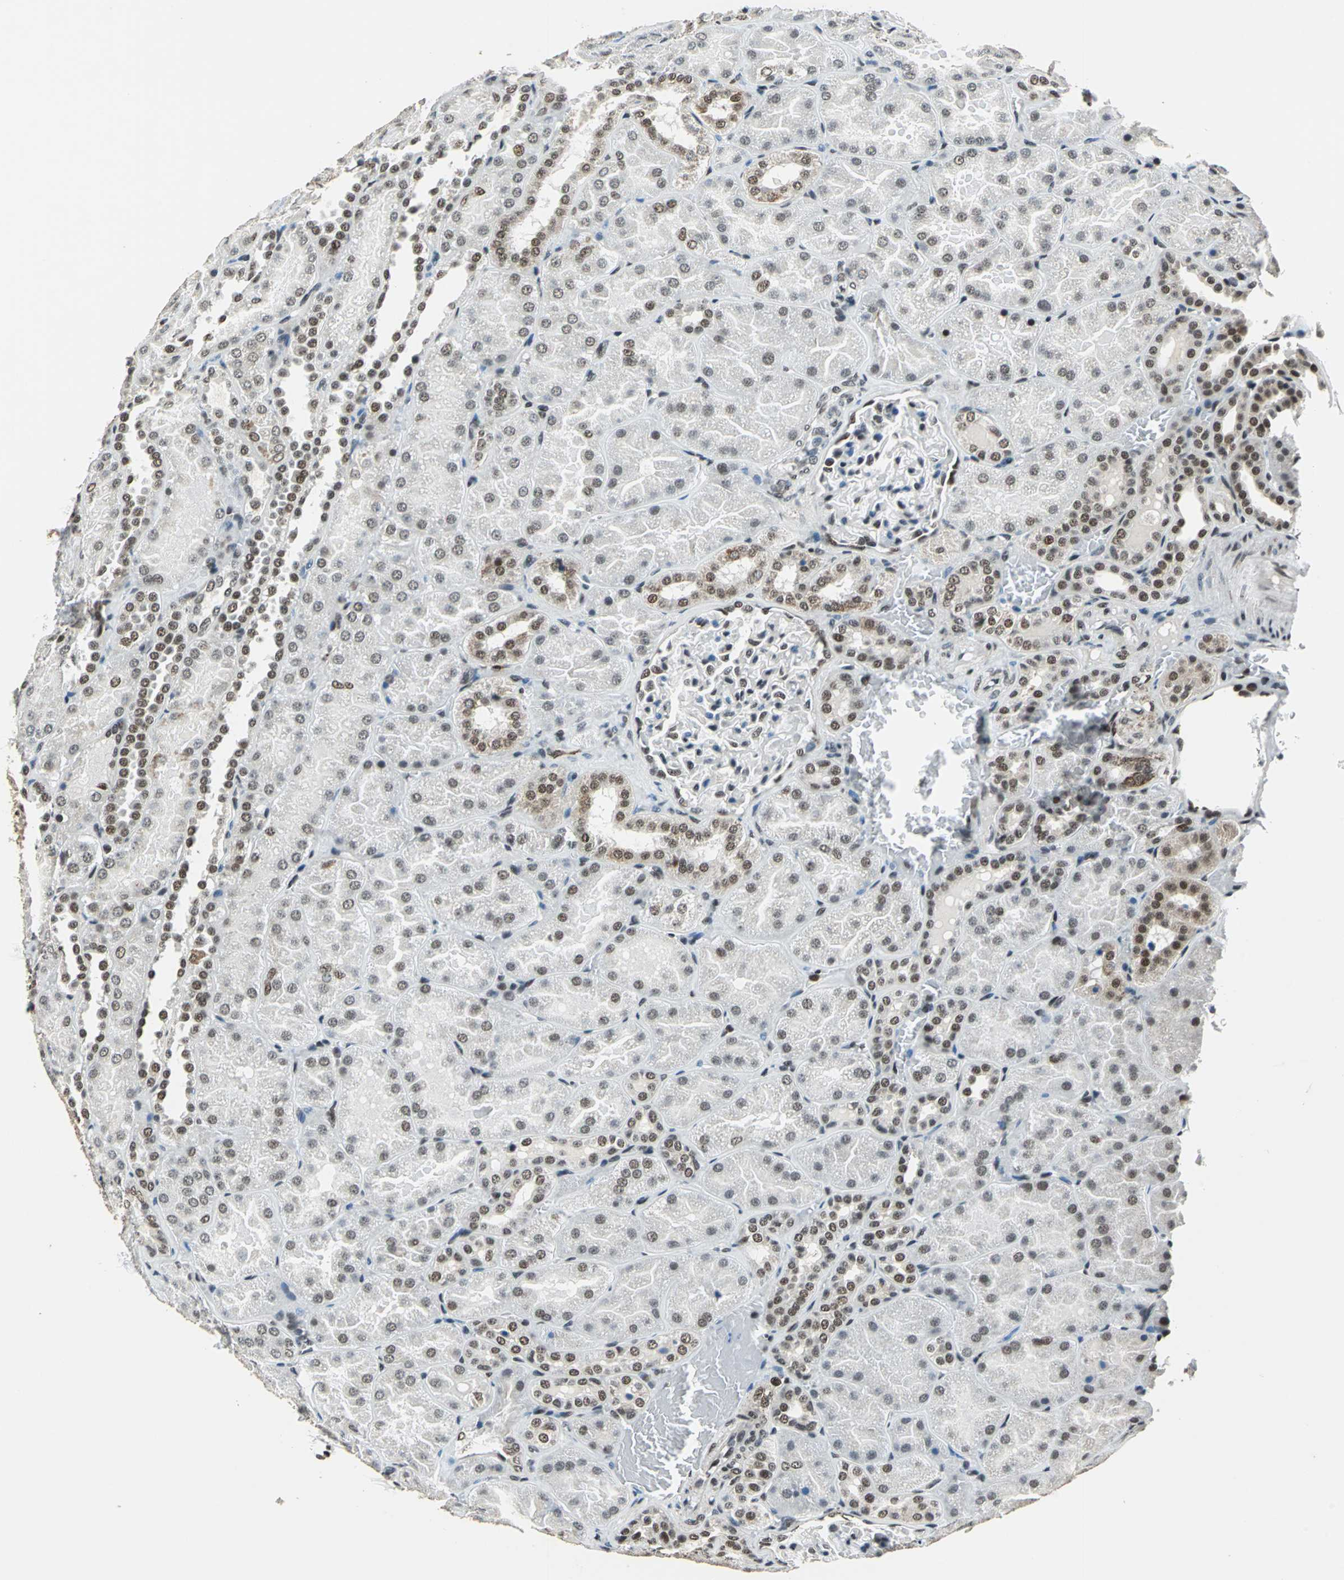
{"staining": {"intensity": "weak", "quantity": "25%-75%", "location": "nuclear"}, "tissue": "kidney", "cell_type": "Cells in glomeruli", "image_type": "normal", "snomed": [{"axis": "morphology", "description": "Normal tissue, NOS"}, {"axis": "topography", "description": "Kidney"}], "caption": "Immunohistochemistry (DAB) staining of unremarkable kidney reveals weak nuclear protein positivity in approximately 25%-75% of cells in glomeruli. The staining was performed using DAB to visualize the protein expression in brown, while the nuclei were stained in blue with hematoxylin (Magnification: 20x).", "gene": "BCLAF1", "patient": {"sex": "male", "age": 28}}